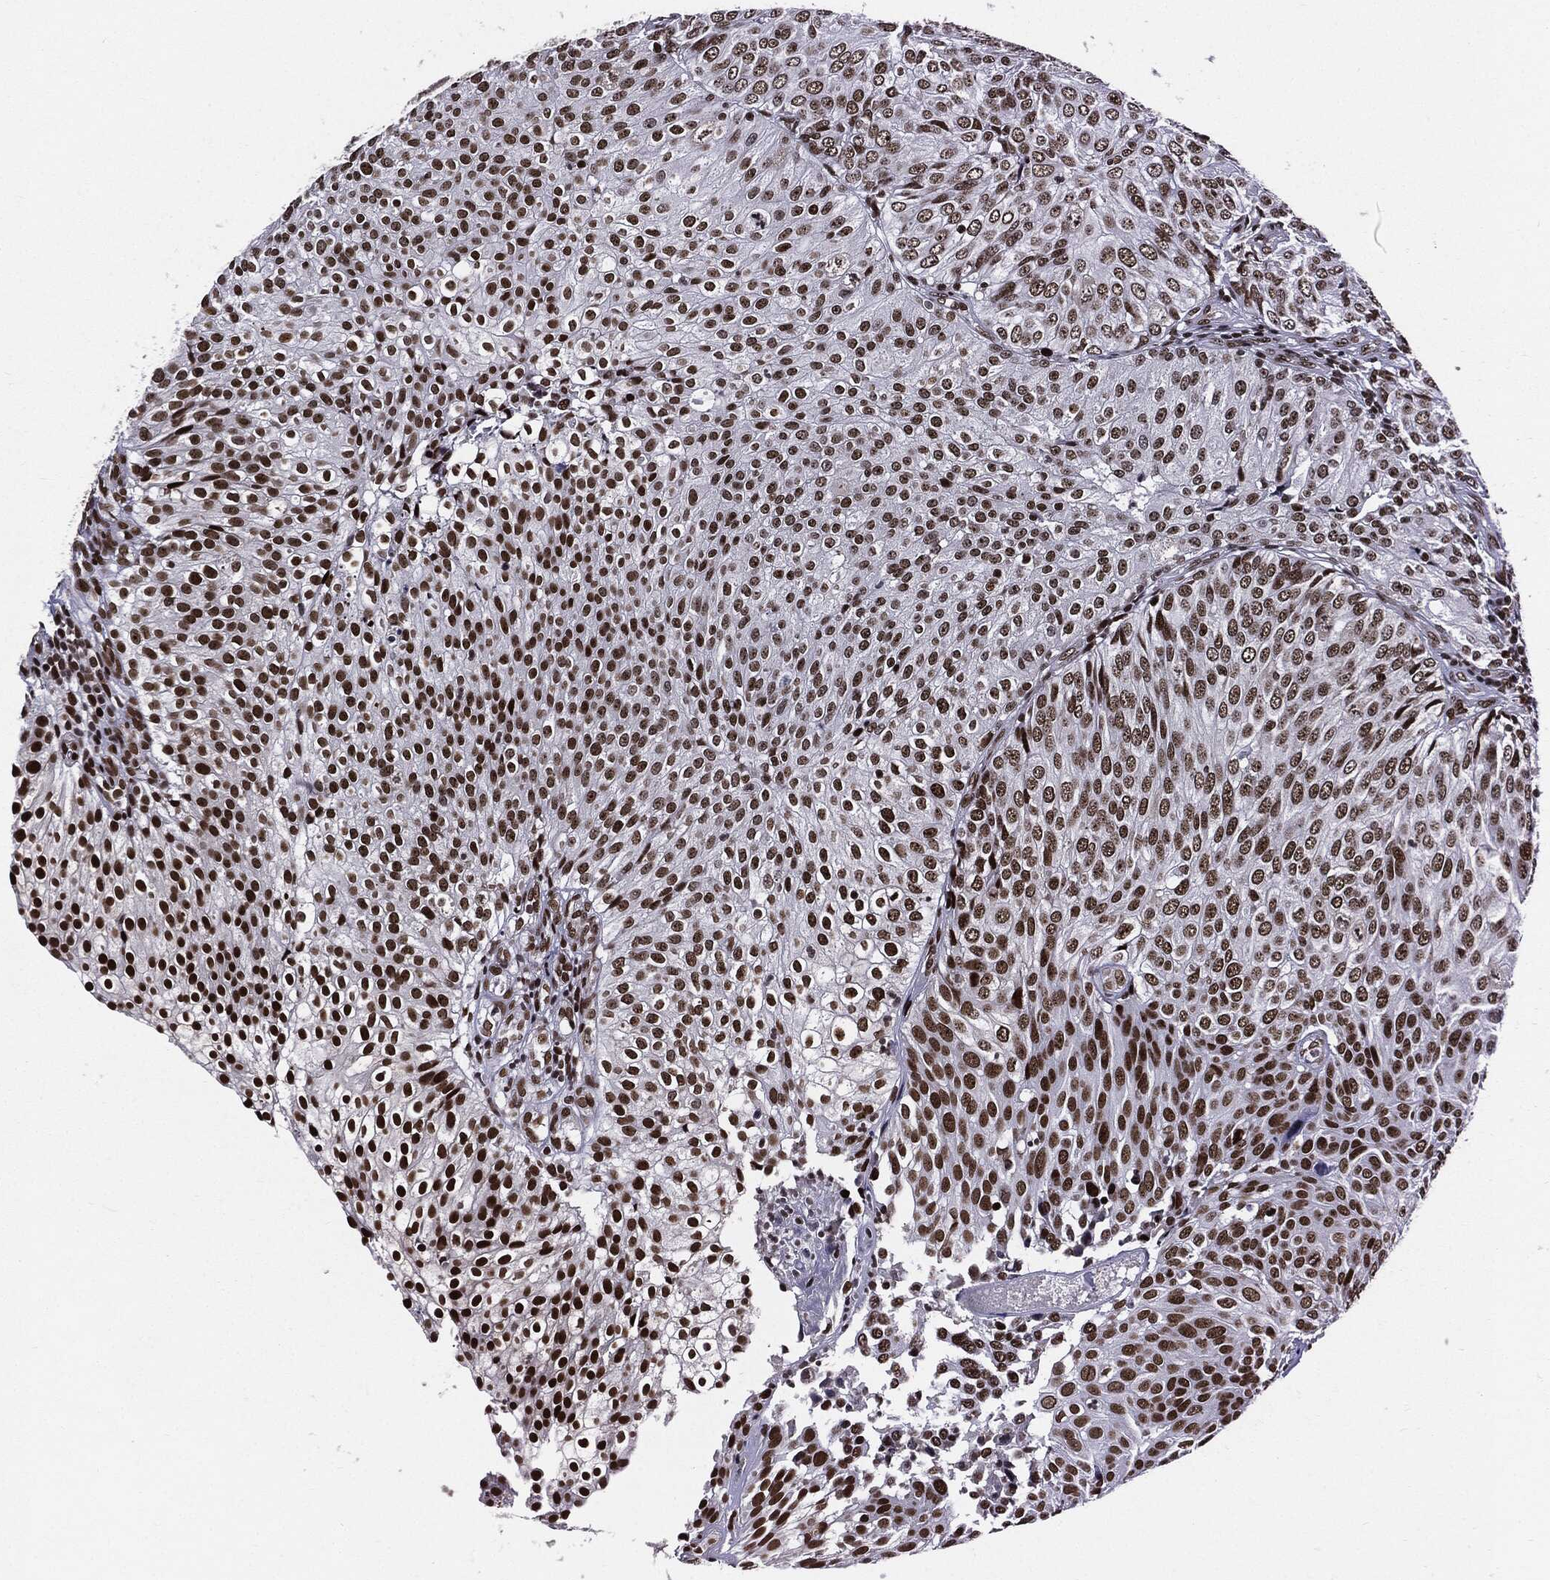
{"staining": {"intensity": "strong", "quantity": ">75%", "location": "nuclear"}, "tissue": "urothelial cancer", "cell_type": "Tumor cells", "image_type": "cancer", "snomed": [{"axis": "morphology", "description": "Urothelial carcinoma, High grade"}, {"axis": "topography", "description": "Urinary bladder"}], "caption": "About >75% of tumor cells in human high-grade urothelial carcinoma demonstrate strong nuclear protein positivity as visualized by brown immunohistochemical staining.", "gene": "ZFP91", "patient": {"sex": "female", "age": 79}}